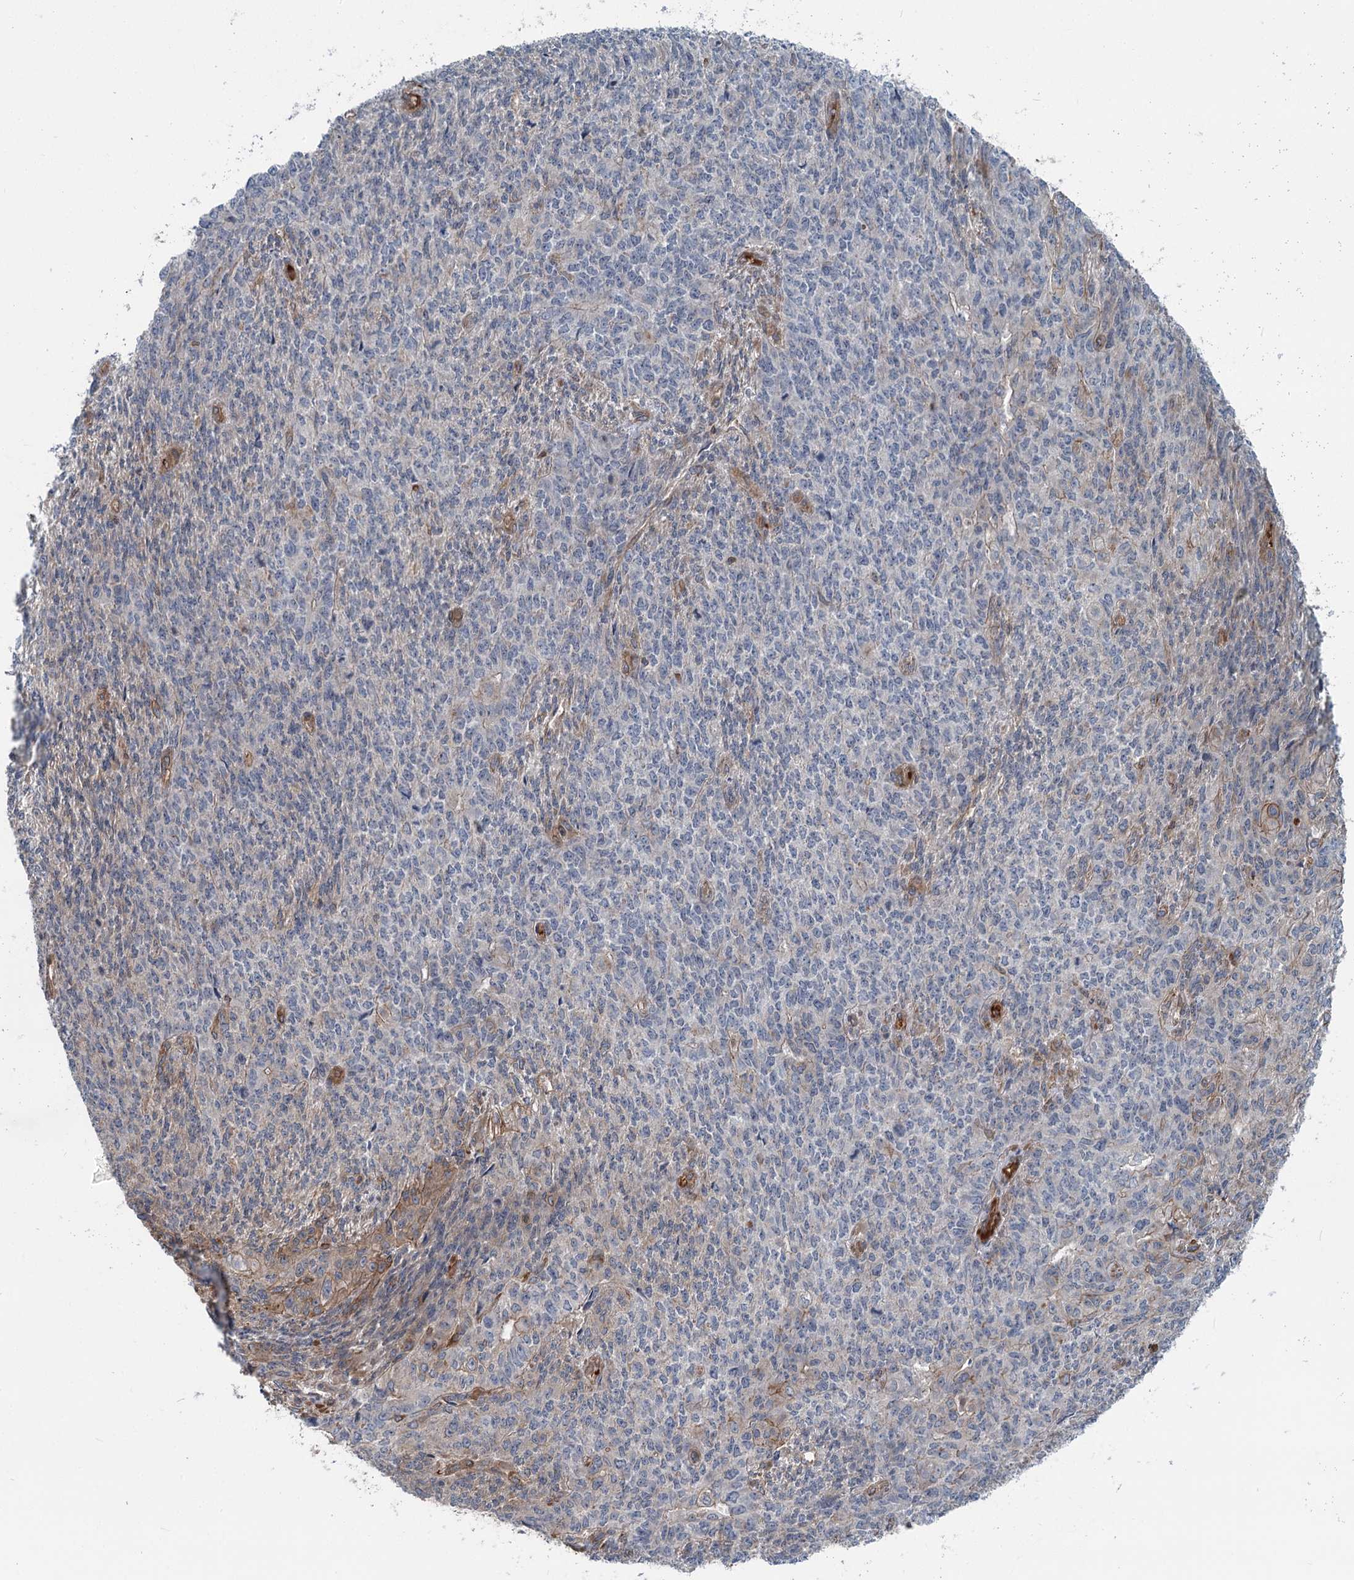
{"staining": {"intensity": "negative", "quantity": "none", "location": "none"}, "tissue": "endometrial cancer", "cell_type": "Tumor cells", "image_type": "cancer", "snomed": [{"axis": "morphology", "description": "Adenocarcinoma, NOS"}, {"axis": "topography", "description": "Endometrium"}], "caption": "Immunohistochemistry micrograph of neoplastic tissue: human endometrial cancer (adenocarcinoma) stained with DAB (3,3'-diaminobenzidine) displays no significant protein positivity in tumor cells. (DAB immunohistochemistry (IHC) with hematoxylin counter stain).", "gene": "IQSEC1", "patient": {"sex": "female", "age": 32}}